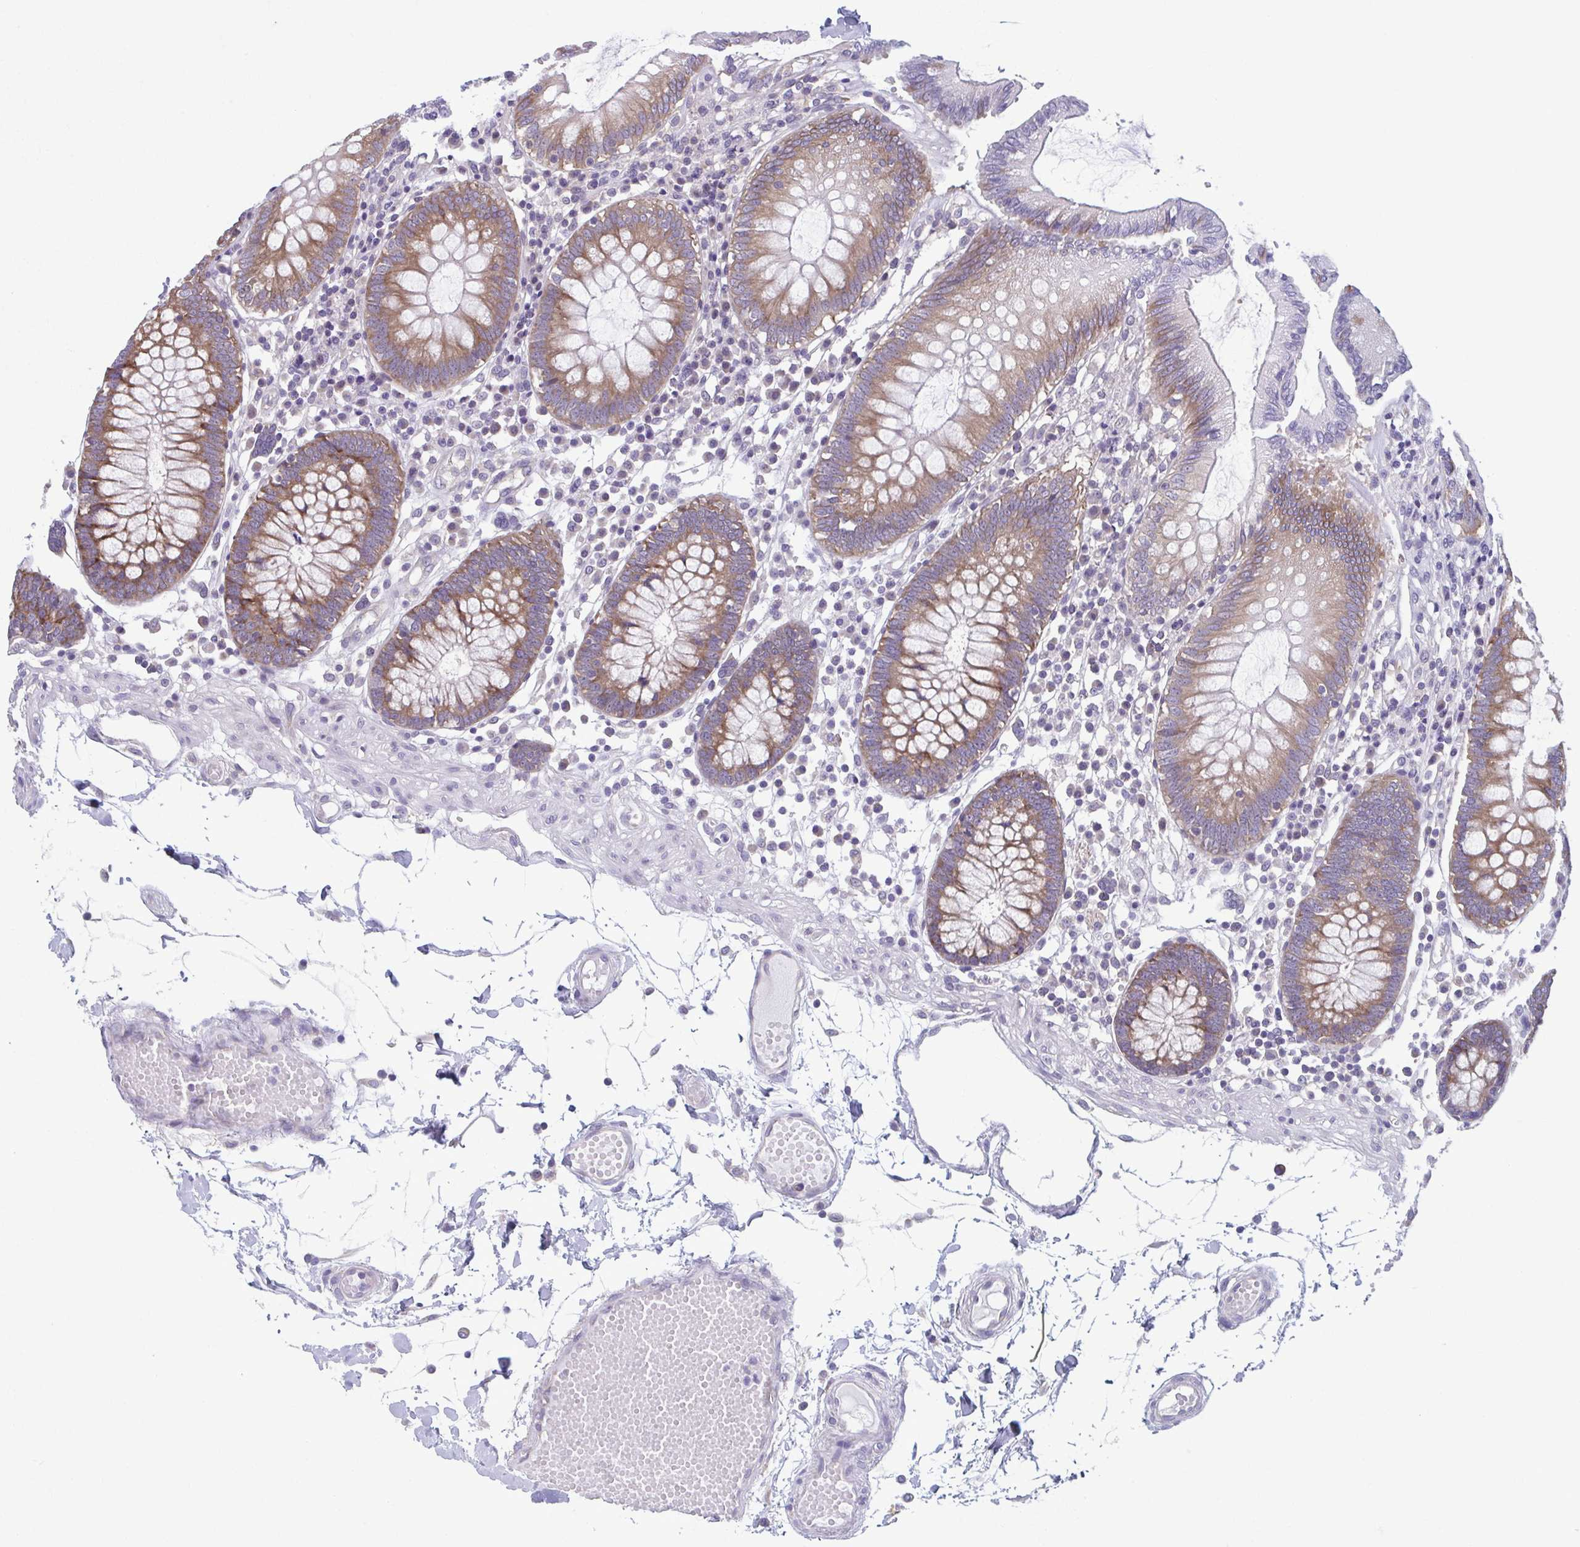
{"staining": {"intensity": "negative", "quantity": "none", "location": "none"}, "tissue": "colon", "cell_type": "Endothelial cells", "image_type": "normal", "snomed": [{"axis": "morphology", "description": "Normal tissue, NOS"}, {"axis": "morphology", "description": "Adenocarcinoma, NOS"}, {"axis": "topography", "description": "Colon"}], "caption": "Colon stained for a protein using IHC demonstrates no staining endothelial cells.", "gene": "TMEM108", "patient": {"sex": "male", "age": 83}}